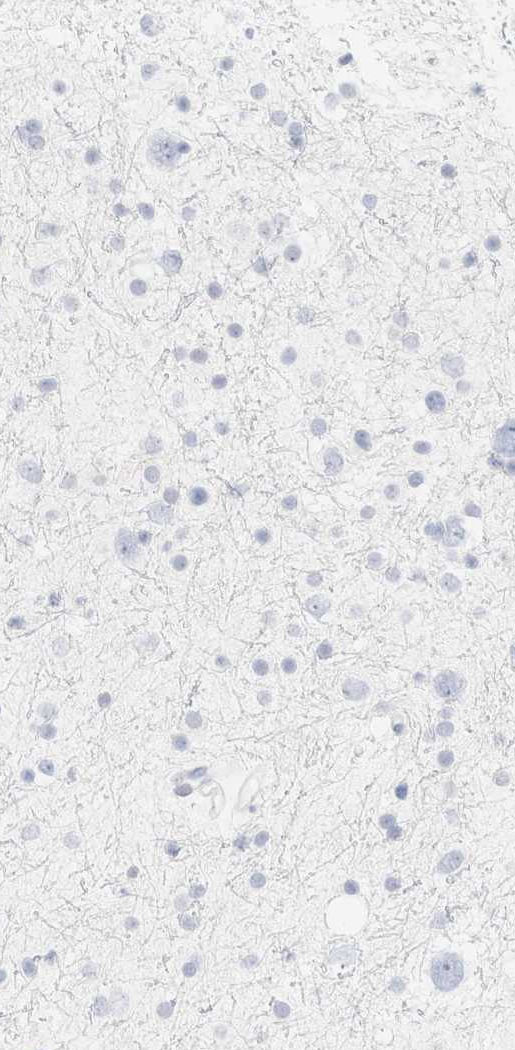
{"staining": {"intensity": "negative", "quantity": "none", "location": "none"}, "tissue": "glioma", "cell_type": "Tumor cells", "image_type": "cancer", "snomed": [{"axis": "morphology", "description": "Glioma, malignant, Low grade"}, {"axis": "topography", "description": "Brain"}], "caption": "Image shows no significant protein staining in tumor cells of malignant low-grade glioma.", "gene": "IKZF3", "patient": {"sex": "female", "age": 37}}